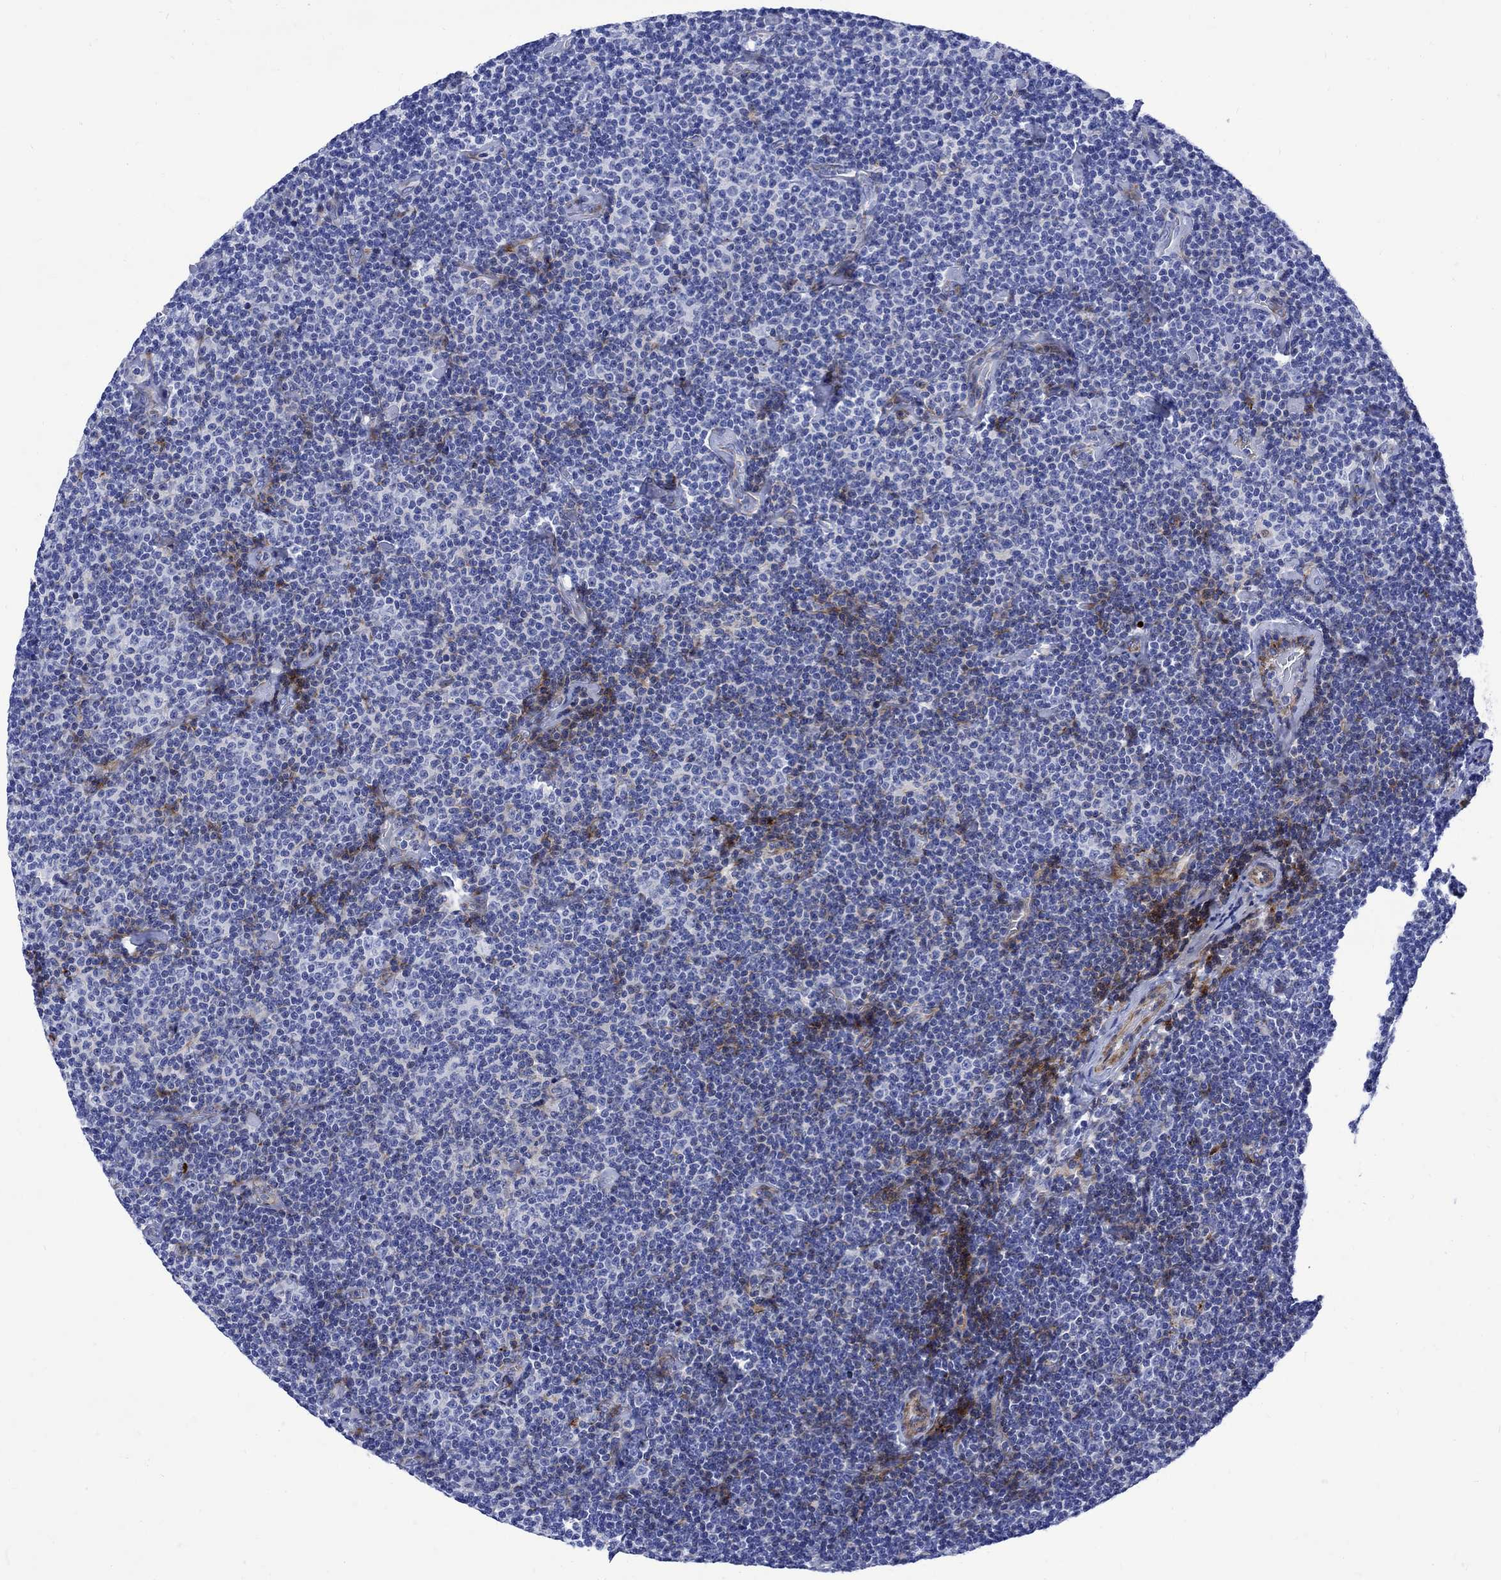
{"staining": {"intensity": "negative", "quantity": "none", "location": "none"}, "tissue": "lymphoma", "cell_type": "Tumor cells", "image_type": "cancer", "snomed": [{"axis": "morphology", "description": "Malignant lymphoma, non-Hodgkin's type, Low grade"}, {"axis": "topography", "description": "Lymph node"}], "caption": "Low-grade malignant lymphoma, non-Hodgkin's type was stained to show a protein in brown. There is no significant positivity in tumor cells.", "gene": "PARVB", "patient": {"sex": "male", "age": 81}}